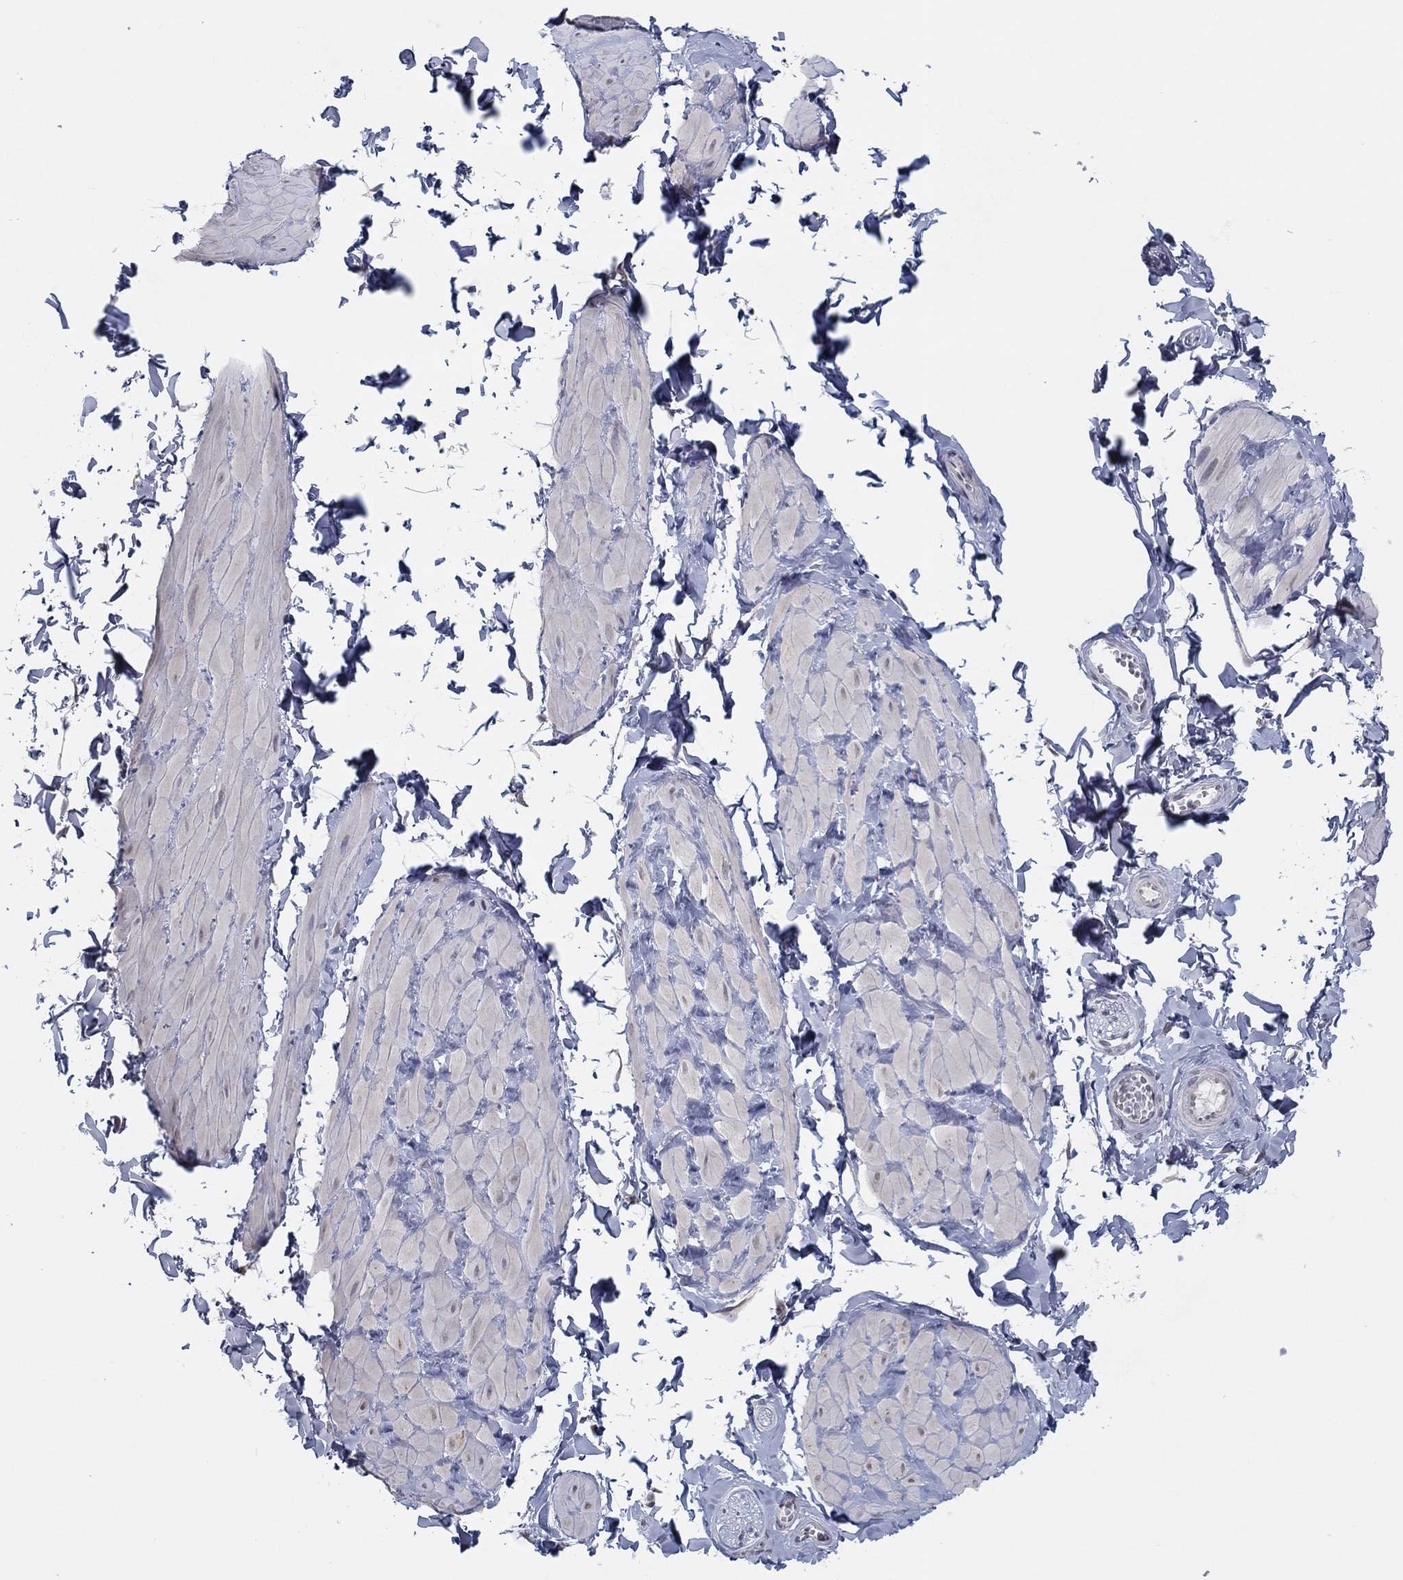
{"staining": {"intensity": "negative", "quantity": "none", "location": "none"}, "tissue": "adipose tissue", "cell_type": "Adipocytes", "image_type": "normal", "snomed": [{"axis": "morphology", "description": "Normal tissue, NOS"}, {"axis": "topography", "description": "Smooth muscle"}, {"axis": "topography", "description": "Peripheral nerve tissue"}], "caption": "High magnification brightfield microscopy of benign adipose tissue stained with DAB (brown) and counterstained with hematoxylin (blue): adipocytes show no significant positivity.", "gene": "SLC22A2", "patient": {"sex": "male", "age": 22}}